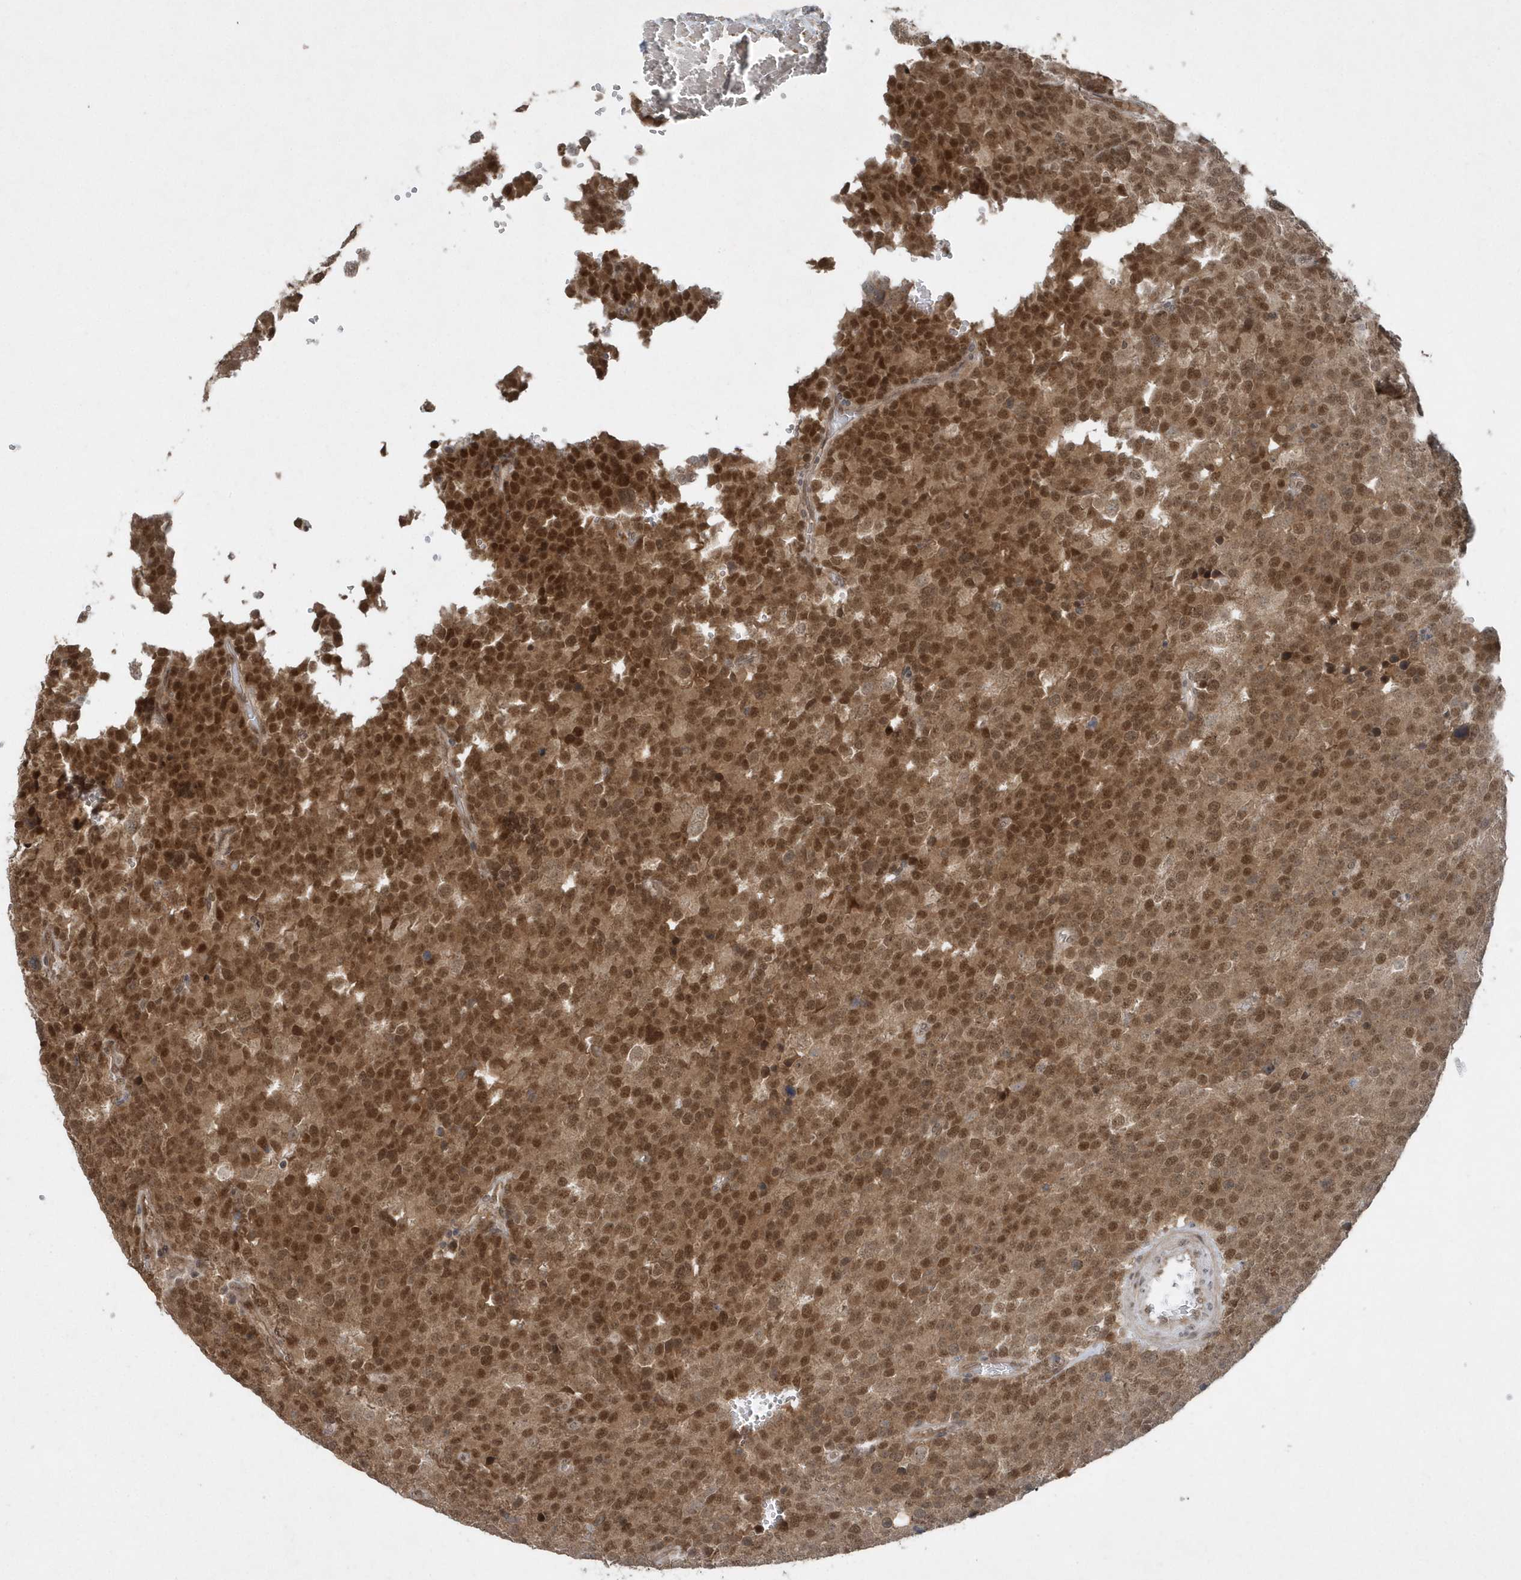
{"staining": {"intensity": "strong", "quantity": ">75%", "location": "cytoplasmic/membranous,nuclear"}, "tissue": "testis cancer", "cell_type": "Tumor cells", "image_type": "cancer", "snomed": [{"axis": "morphology", "description": "Seminoma, NOS"}, {"axis": "topography", "description": "Testis"}], "caption": "Approximately >75% of tumor cells in human testis seminoma reveal strong cytoplasmic/membranous and nuclear protein staining as visualized by brown immunohistochemical staining.", "gene": "QTRT2", "patient": {"sex": "male", "age": 71}}